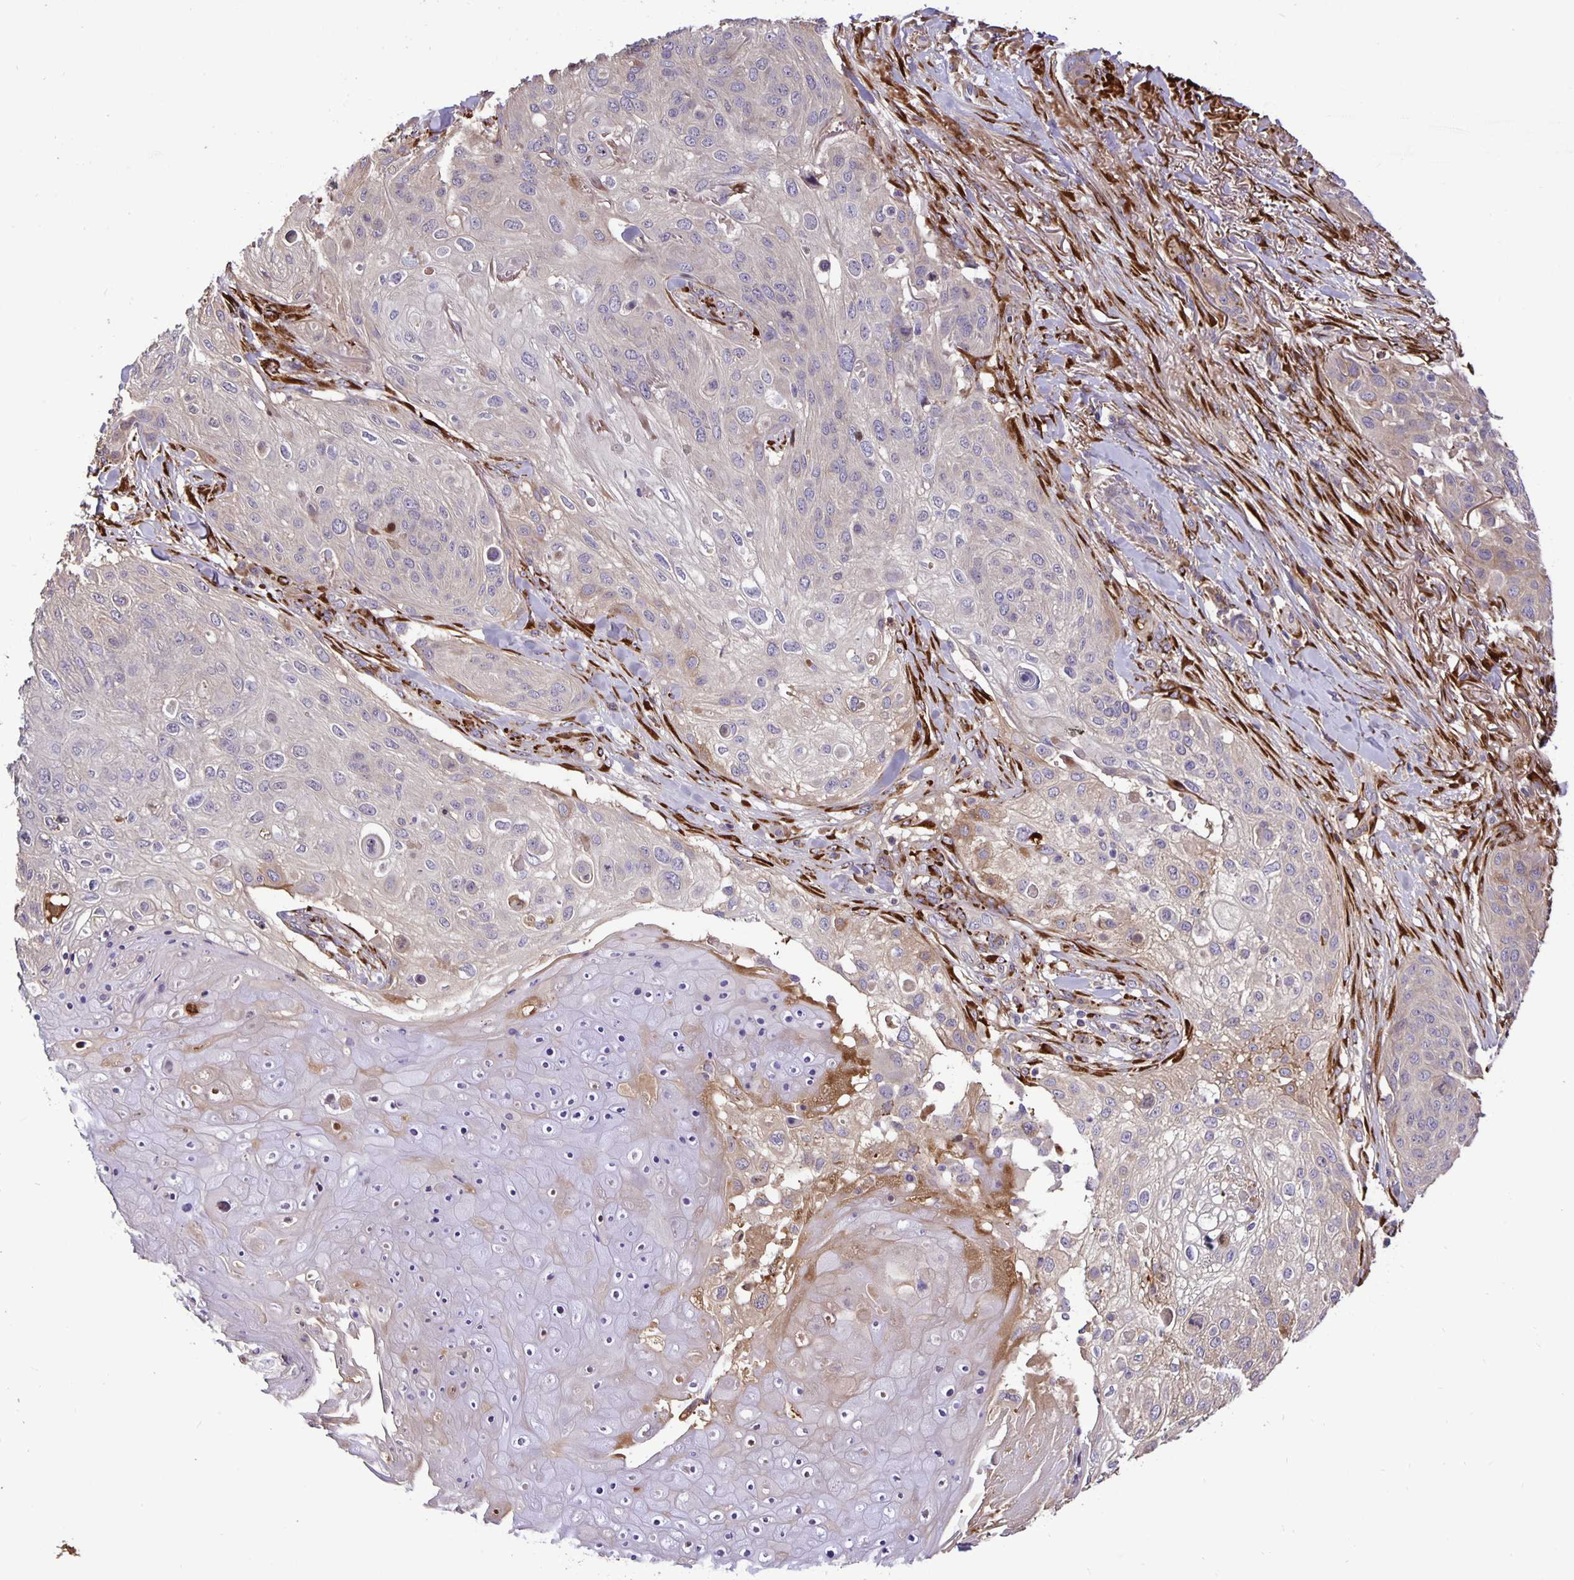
{"staining": {"intensity": "weak", "quantity": "<25%", "location": "cytoplasmic/membranous"}, "tissue": "skin cancer", "cell_type": "Tumor cells", "image_type": "cancer", "snomed": [{"axis": "morphology", "description": "Squamous cell carcinoma, NOS"}, {"axis": "topography", "description": "Skin"}], "caption": "Immunohistochemical staining of skin cancer (squamous cell carcinoma) shows no significant positivity in tumor cells.", "gene": "EML6", "patient": {"sex": "female", "age": 87}}